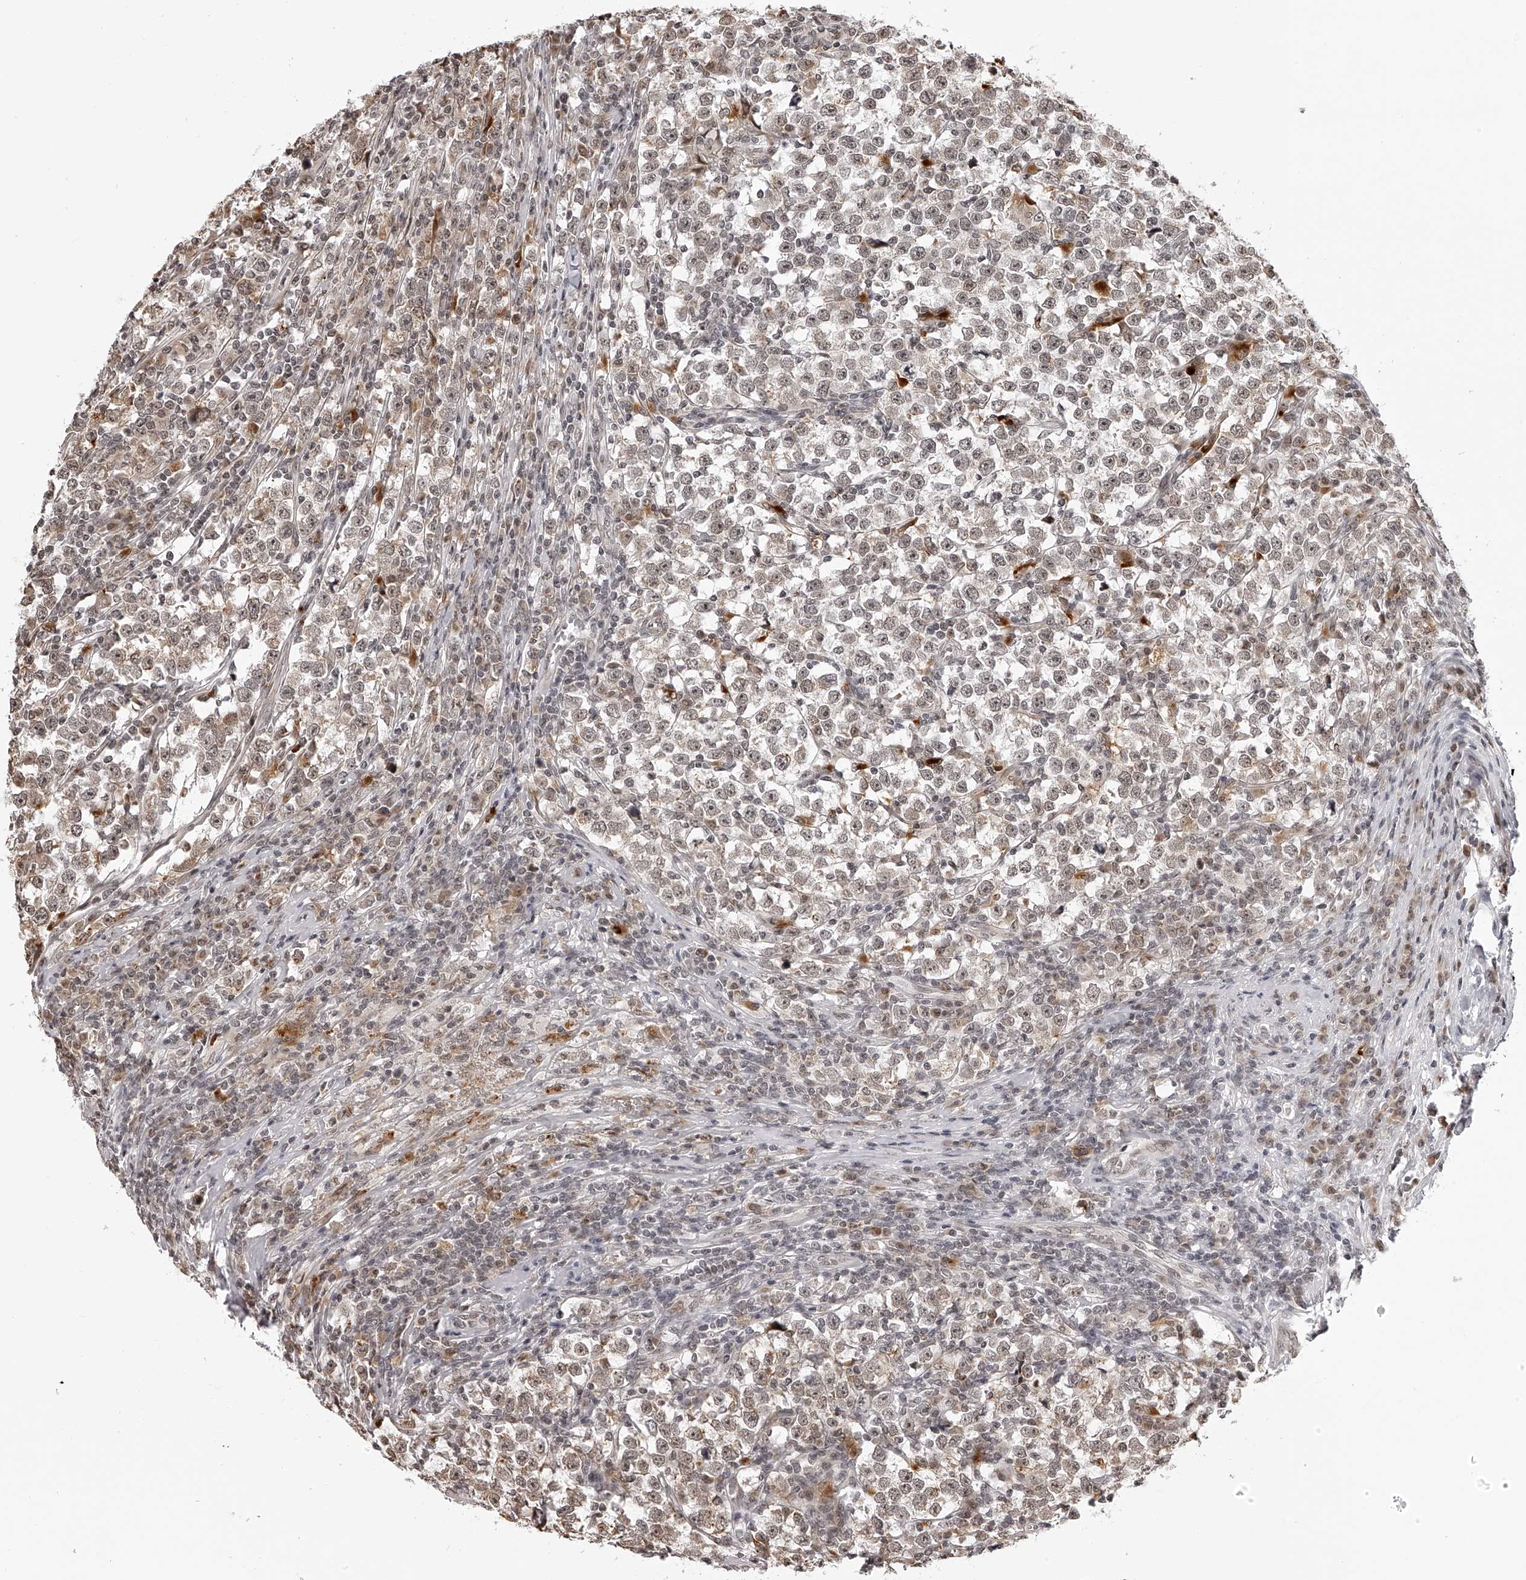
{"staining": {"intensity": "moderate", "quantity": "<25%", "location": "cytoplasmic/membranous,nuclear"}, "tissue": "testis cancer", "cell_type": "Tumor cells", "image_type": "cancer", "snomed": [{"axis": "morphology", "description": "Normal tissue, NOS"}, {"axis": "morphology", "description": "Seminoma, NOS"}, {"axis": "topography", "description": "Testis"}], "caption": "Protein staining of testis cancer tissue demonstrates moderate cytoplasmic/membranous and nuclear staining in approximately <25% of tumor cells. (brown staining indicates protein expression, while blue staining denotes nuclei).", "gene": "ODF2L", "patient": {"sex": "male", "age": 43}}